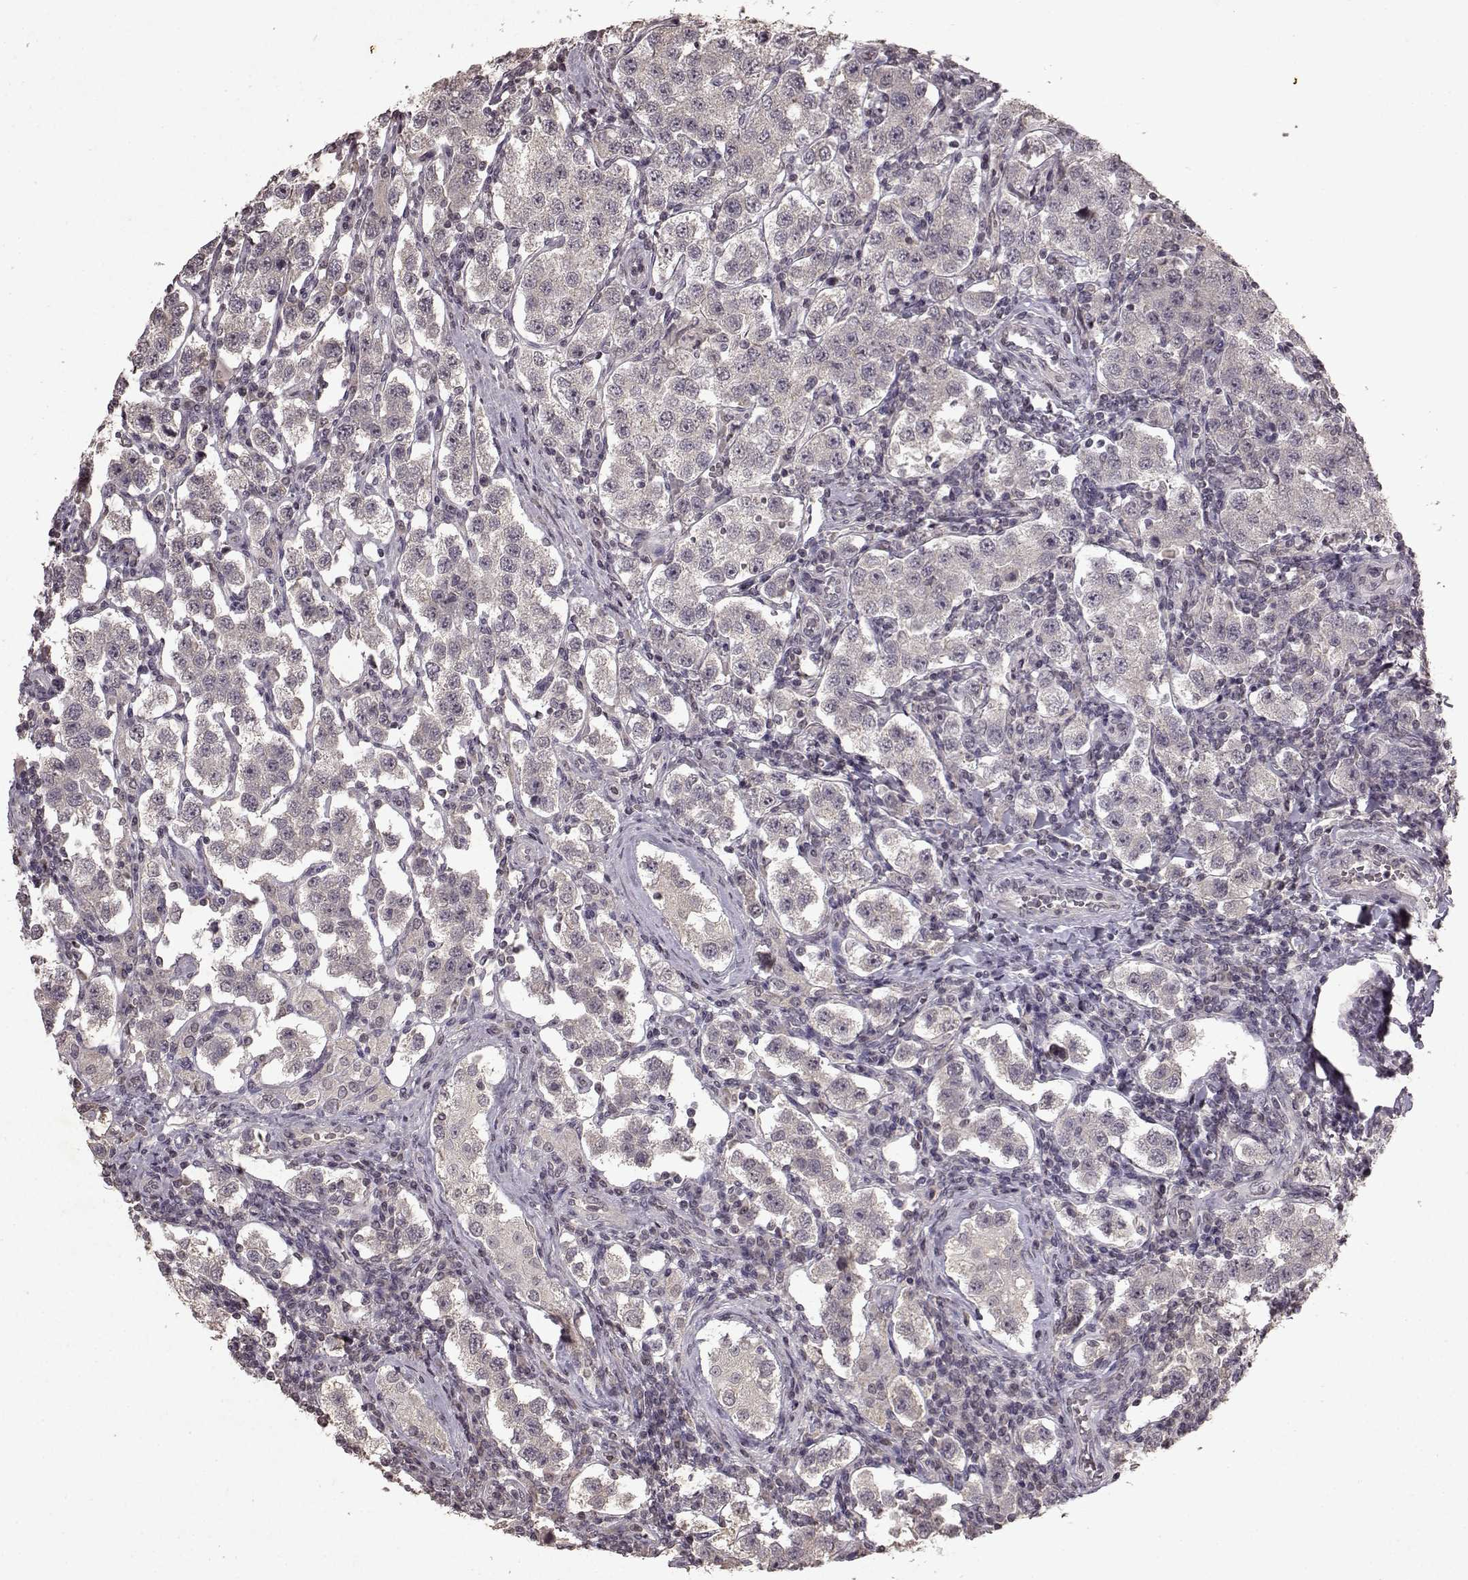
{"staining": {"intensity": "negative", "quantity": "none", "location": "none"}, "tissue": "testis cancer", "cell_type": "Tumor cells", "image_type": "cancer", "snomed": [{"axis": "morphology", "description": "Seminoma, NOS"}, {"axis": "topography", "description": "Testis"}], "caption": "Histopathology image shows no protein positivity in tumor cells of testis cancer tissue. (DAB (3,3'-diaminobenzidine) immunohistochemistry visualized using brightfield microscopy, high magnification).", "gene": "LHB", "patient": {"sex": "male", "age": 37}}